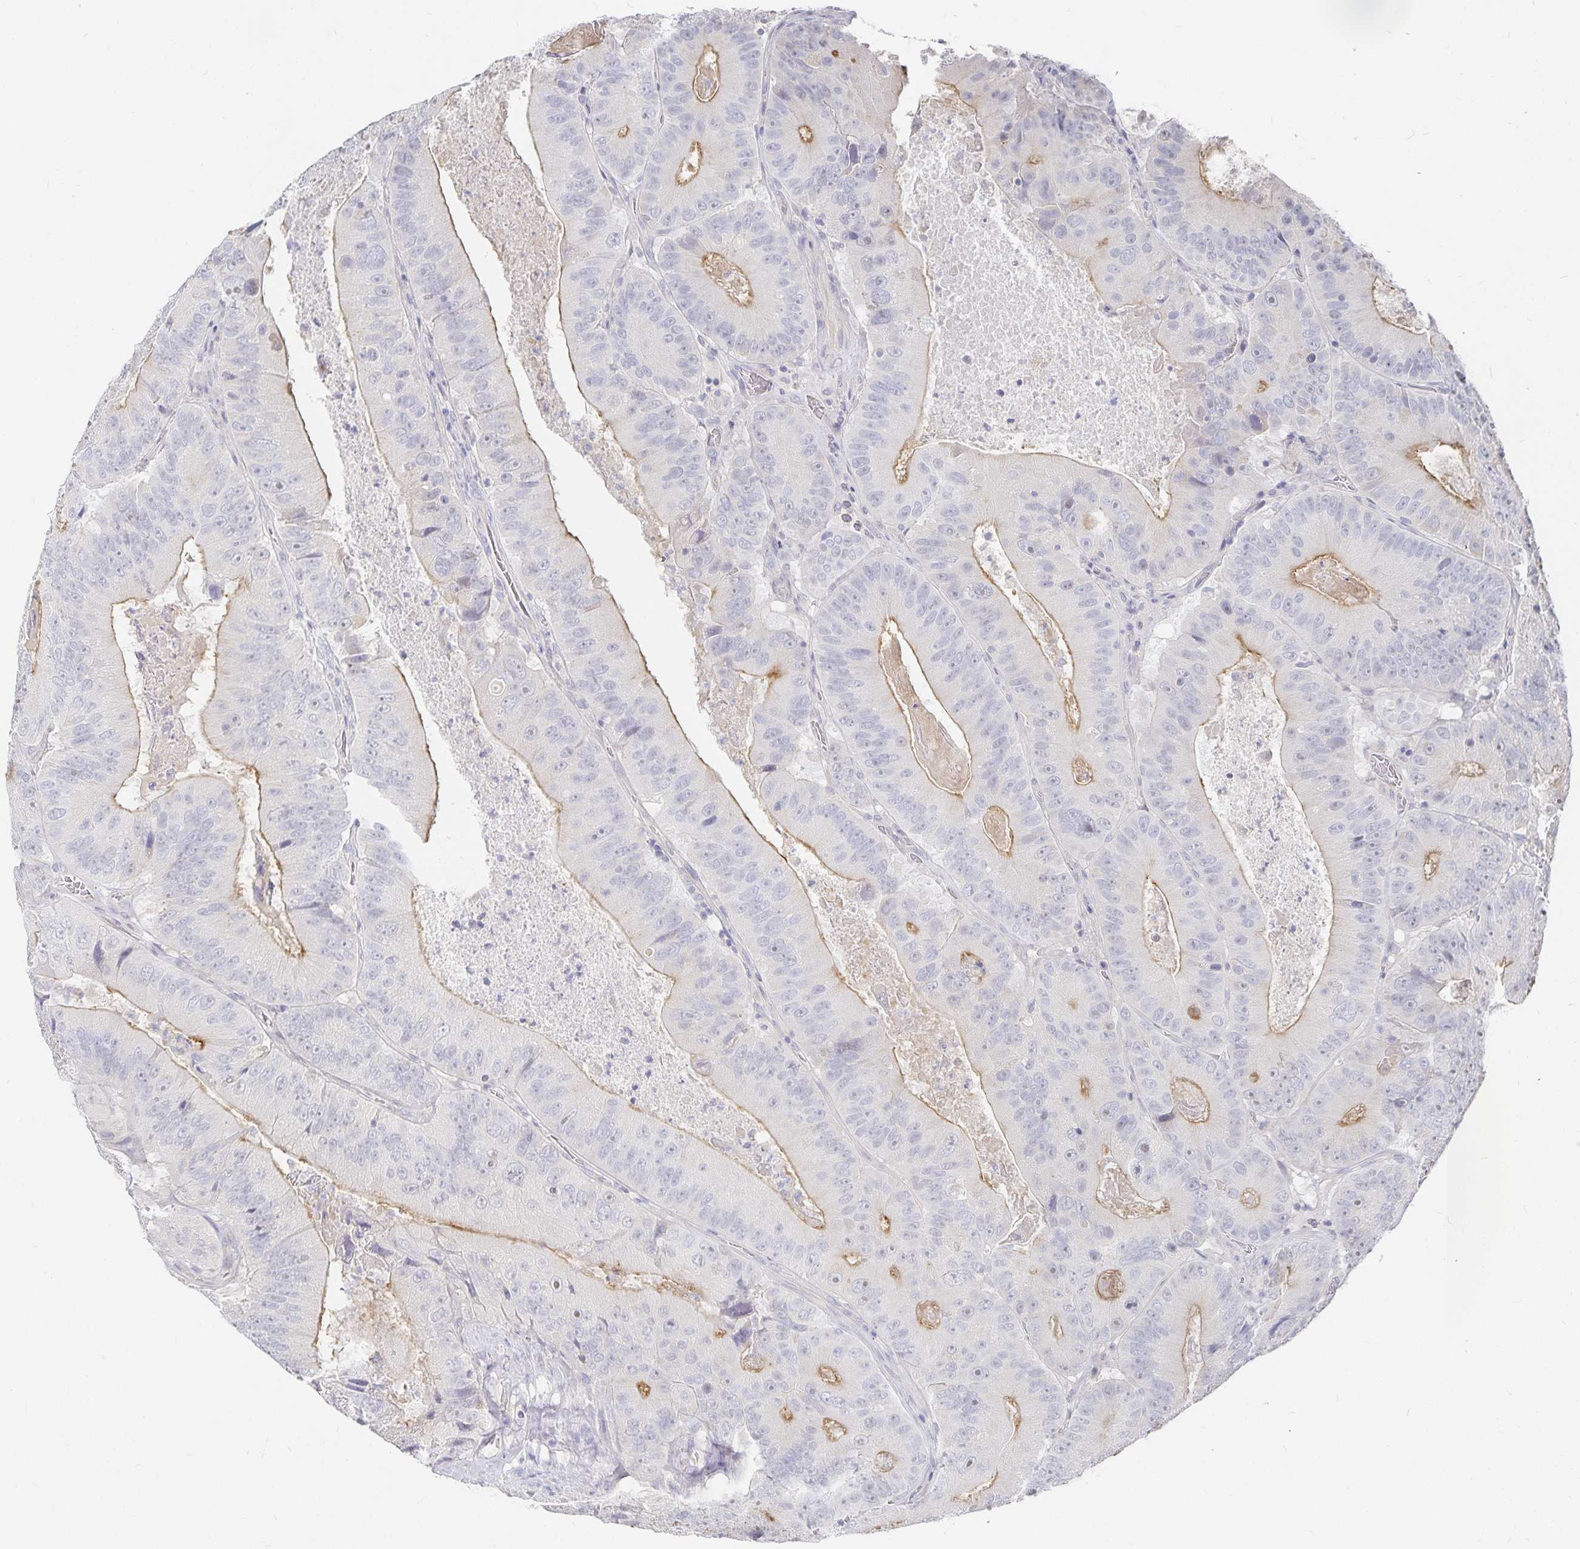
{"staining": {"intensity": "weak", "quantity": "<25%", "location": "cytoplasmic/membranous"}, "tissue": "colorectal cancer", "cell_type": "Tumor cells", "image_type": "cancer", "snomed": [{"axis": "morphology", "description": "Adenocarcinoma, NOS"}, {"axis": "topography", "description": "Colon"}], "caption": "An immunohistochemistry image of adenocarcinoma (colorectal) is shown. There is no staining in tumor cells of adenocarcinoma (colorectal).", "gene": "DNAH9", "patient": {"sex": "female", "age": 86}}